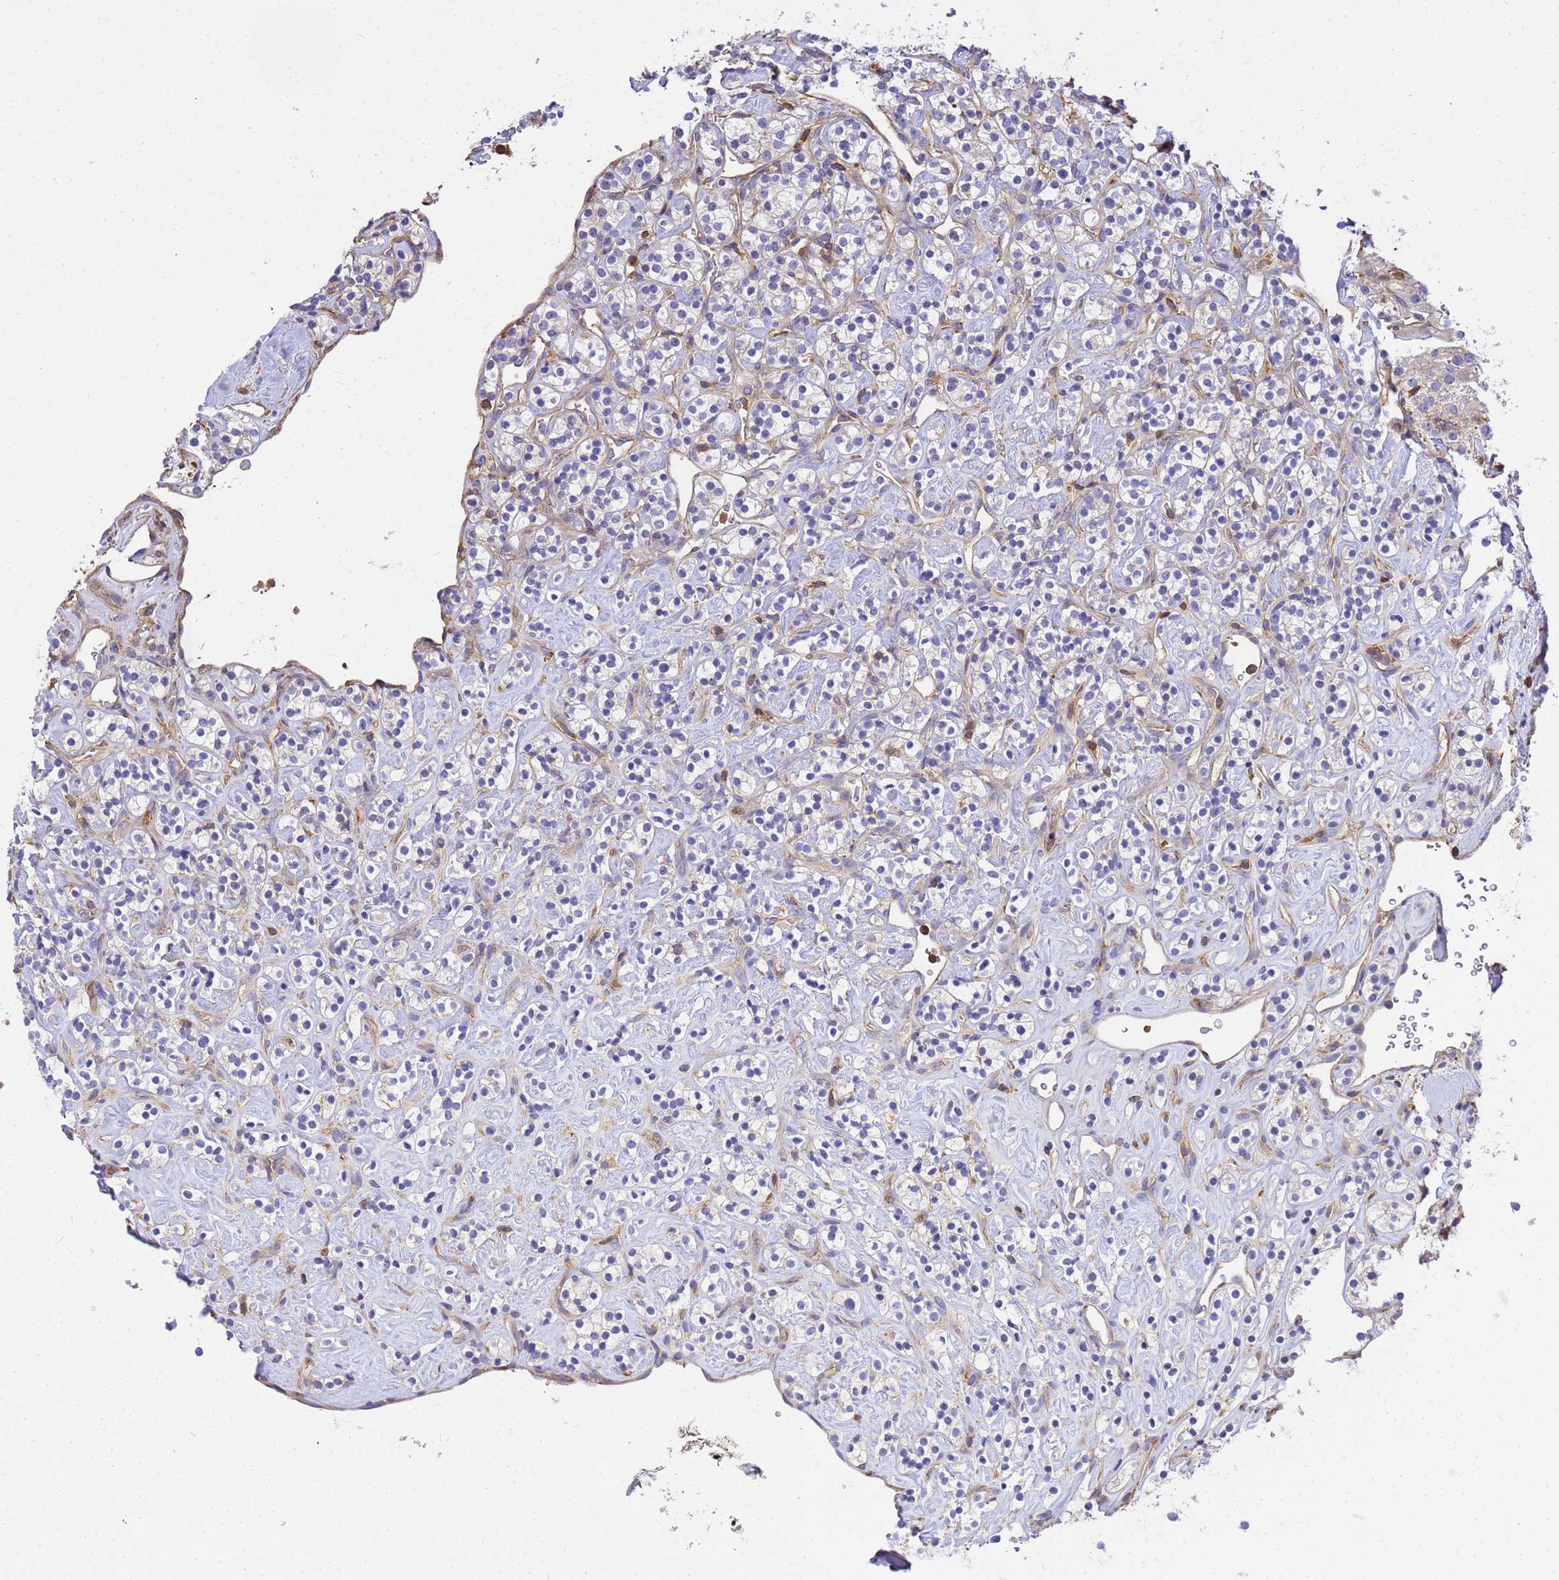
{"staining": {"intensity": "negative", "quantity": "none", "location": "none"}, "tissue": "renal cancer", "cell_type": "Tumor cells", "image_type": "cancer", "snomed": [{"axis": "morphology", "description": "Adenocarcinoma, NOS"}, {"axis": "topography", "description": "Kidney"}], "caption": "High power microscopy image of an immunohistochemistry histopathology image of renal adenocarcinoma, revealing no significant positivity in tumor cells. (Brightfield microscopy of DAB (3,3'-diaminobenzidine) immunohistochemistry at high magnification).", "gene": "WDR64", "patient": {"sex": "male", "age": 77}}